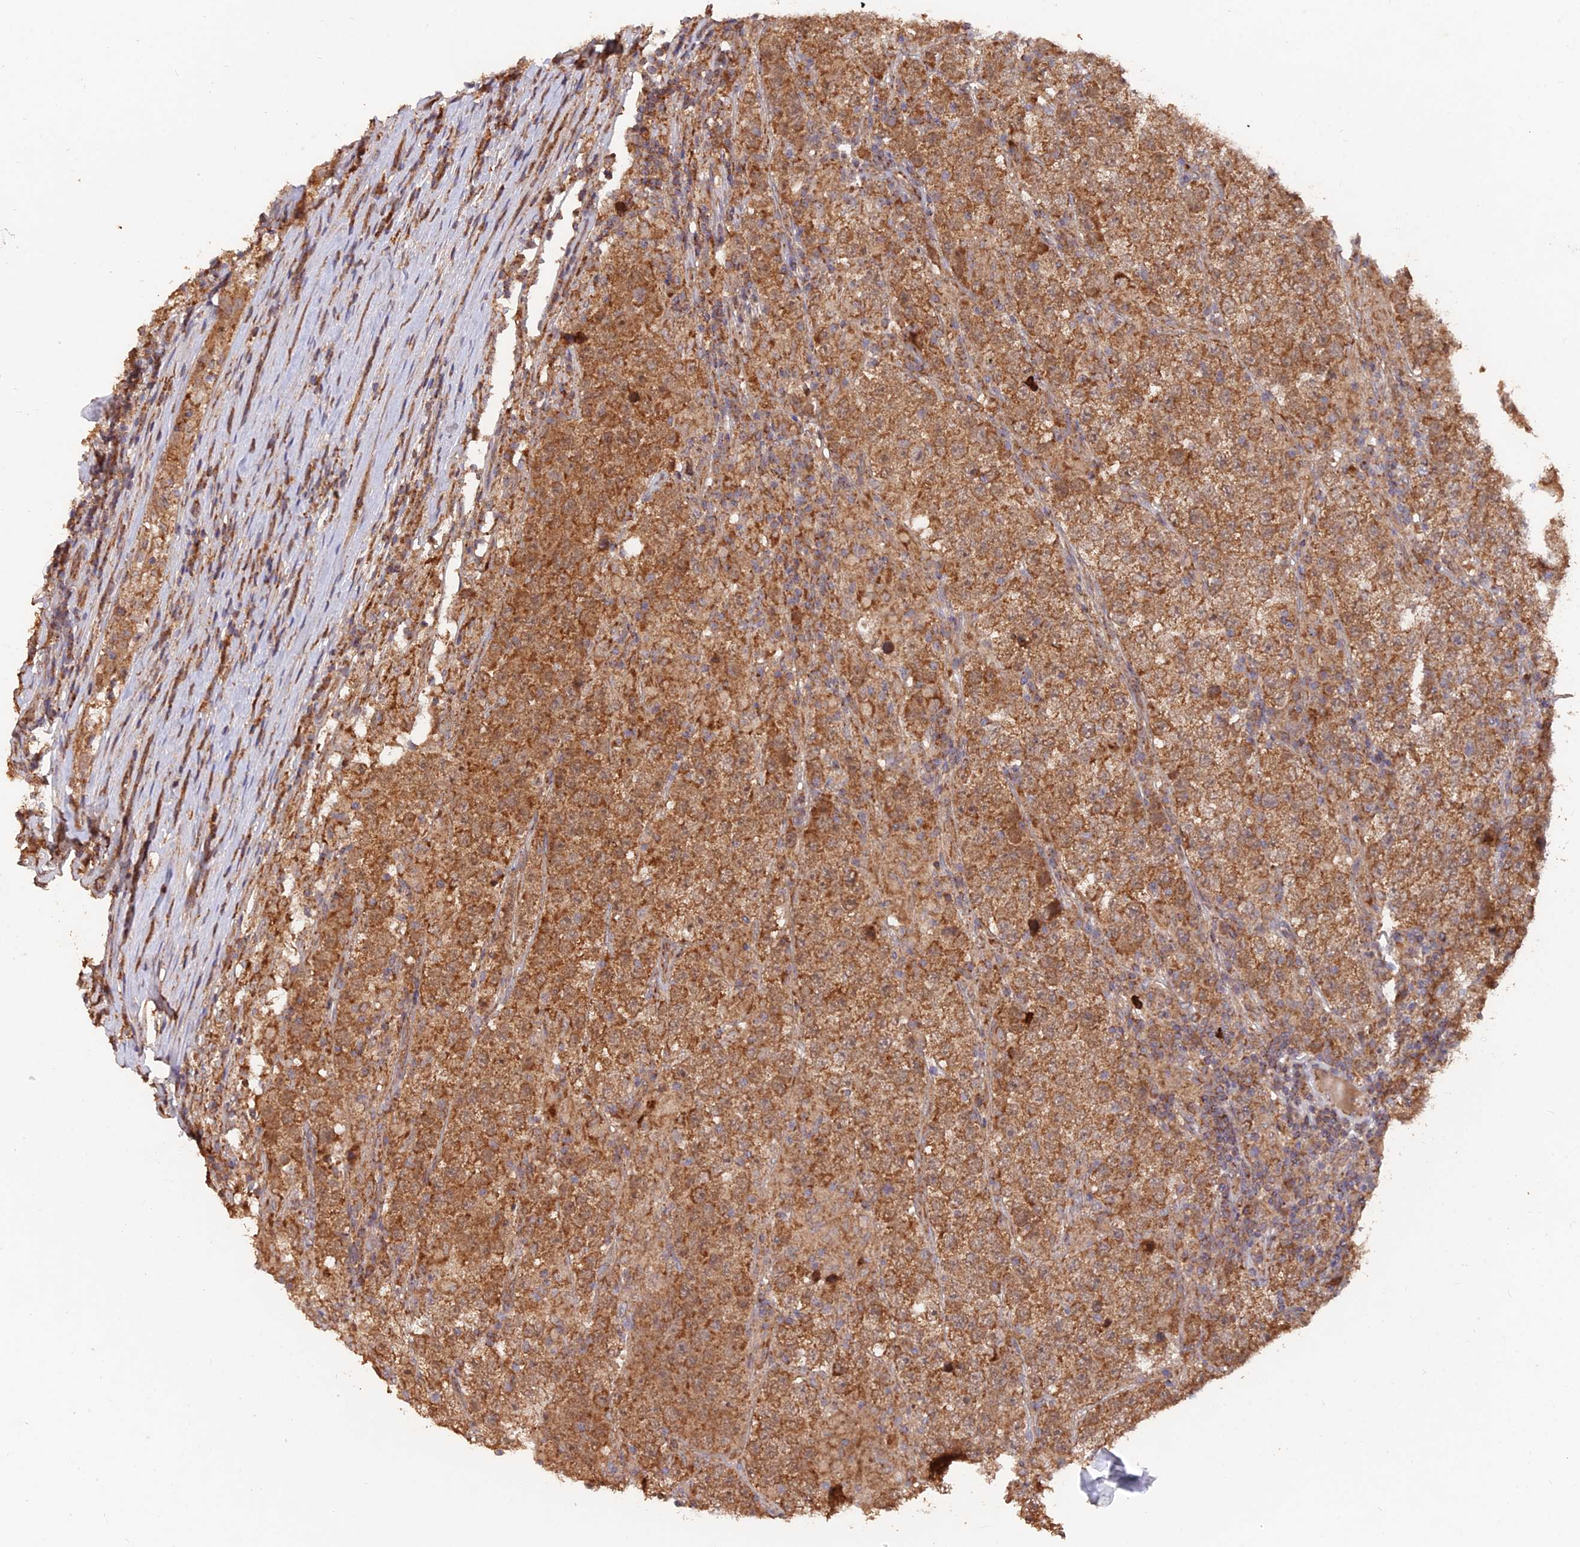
{"staining": {"intensity": "moderate", "quantity": ">75%", "location": "cytoplasmic/membranous"}, "tissue": "testis cancer", "cell_type": "Tumor cells", "image_type": "cancer", "snomed": [{"axis": "morphology", "description": "Normal tissue, NOS"}, {"axis": "morphology", "description": "Urothelial carcinoma, High grade"}, {"axis": "morphology", "description": "Seminoma, NOS"}, {"axis": "morphology", "description": "Carcinoma, Embryonal, NOS"}, {"axis": "topography", "description": "Urinary bladder"}, {"axis": "topography", "description": "Testis"}], "caption": "Urothelial carcinoma (high-grade) (testis) stained with immunohistochemistry shows moderate cytoplasmic/membranous expression in approximately >75% of tumor cells. (DAB (3,3'-diaminobenzidine) IHC with brightfield microscopy, high magnification).", "gene": "IFT22", "patient": {"sex": "male", "age": 41}}